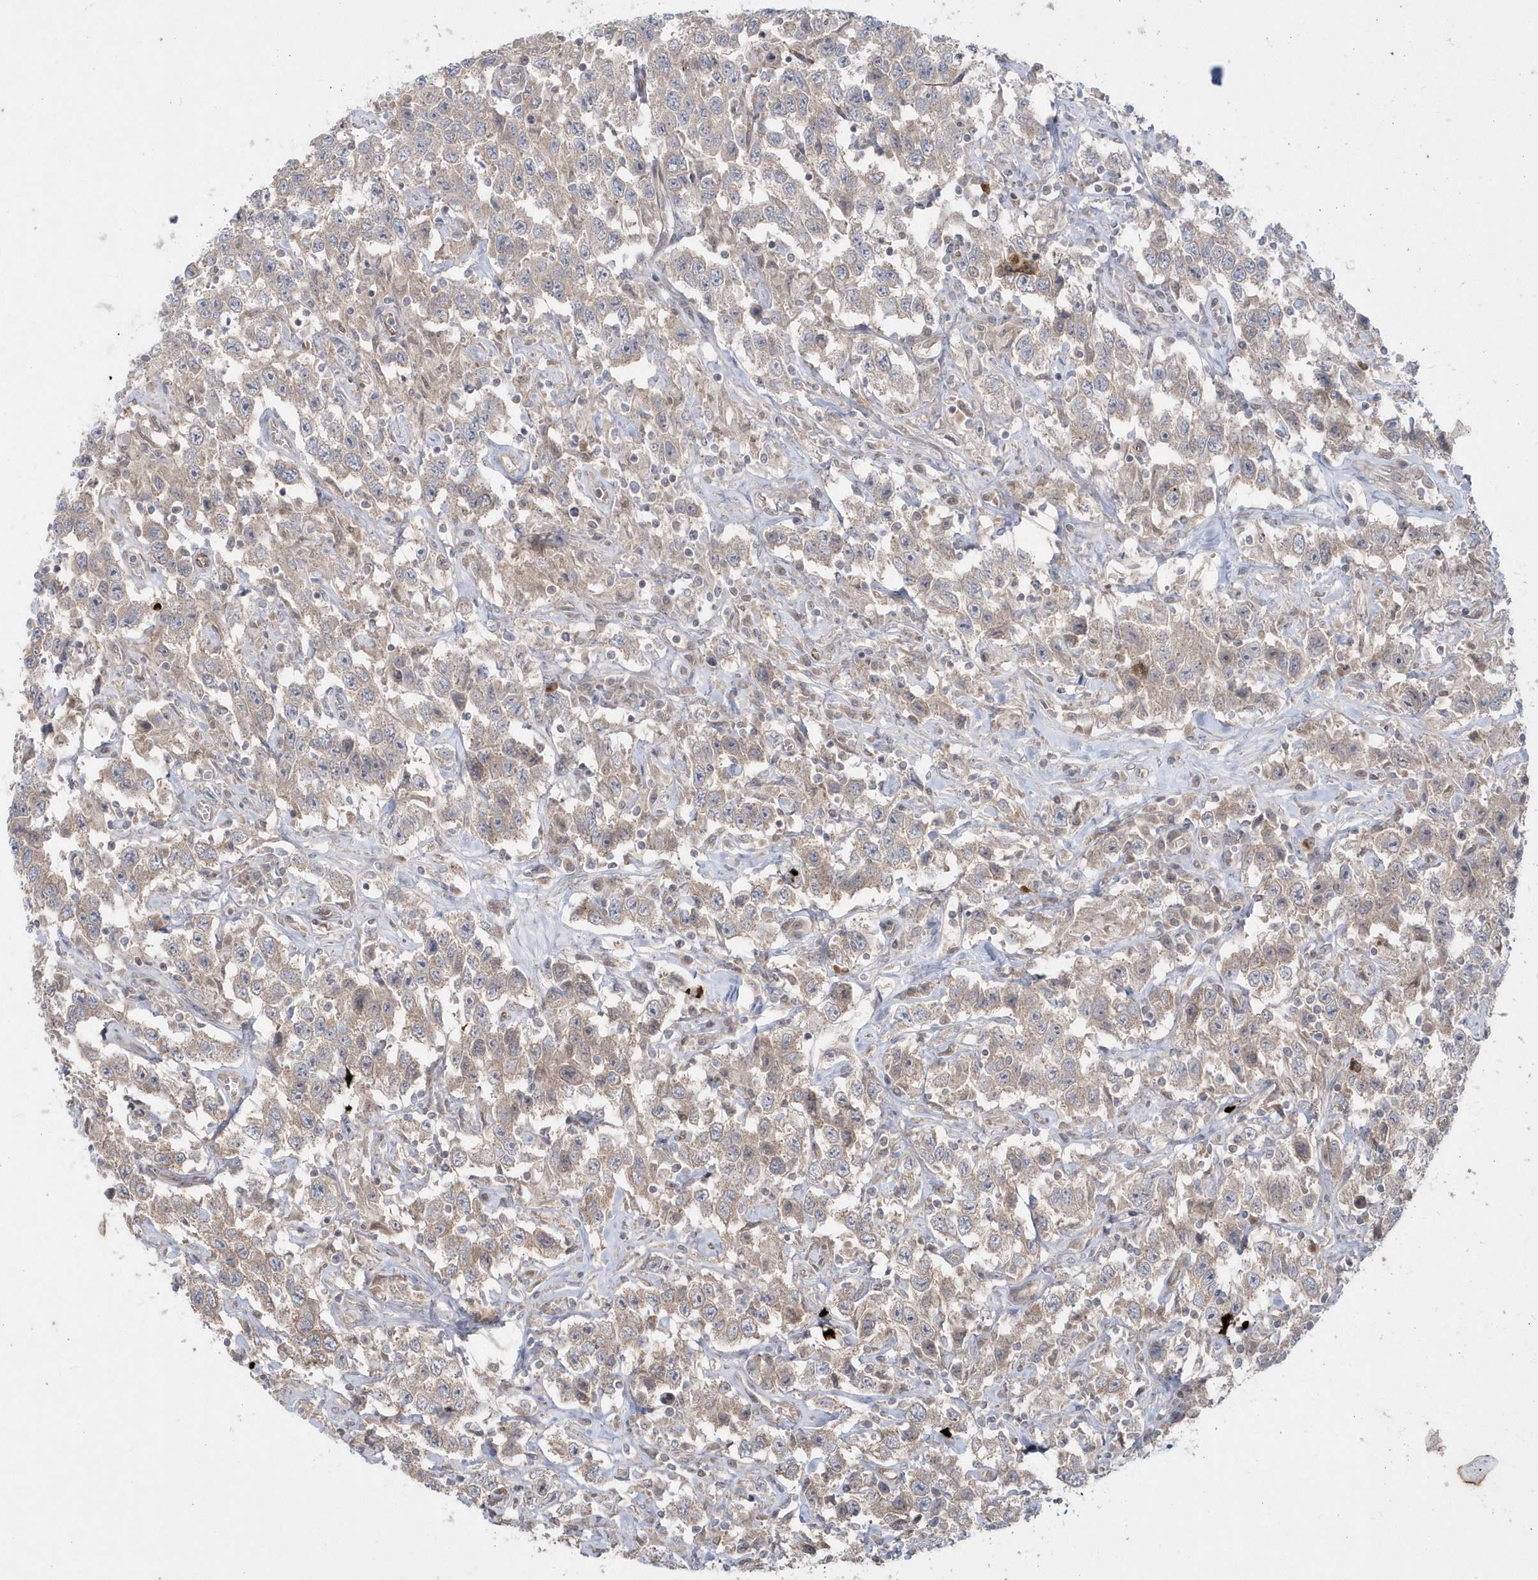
{"staining": {"intensity": "weak", "quantity": ">75%", "location": "cytoplasmic/membranous"}, "tissue": "testis cancer", "cell_type": "Tumor cells", "image_type": "cancer", "snomed": [{"axis": "morphology", "description": "Seminoma, NOS"}, {"axis": "topography", "description": "Testis"}], "caption": "Testis seminoma stained for a protein (brown) demonstrates weak cytoplasmic/membranous positive positivity in about >75% of tumor cells.", "gene": "DHX57", "patient": {"sex": "male", "age": 41}}